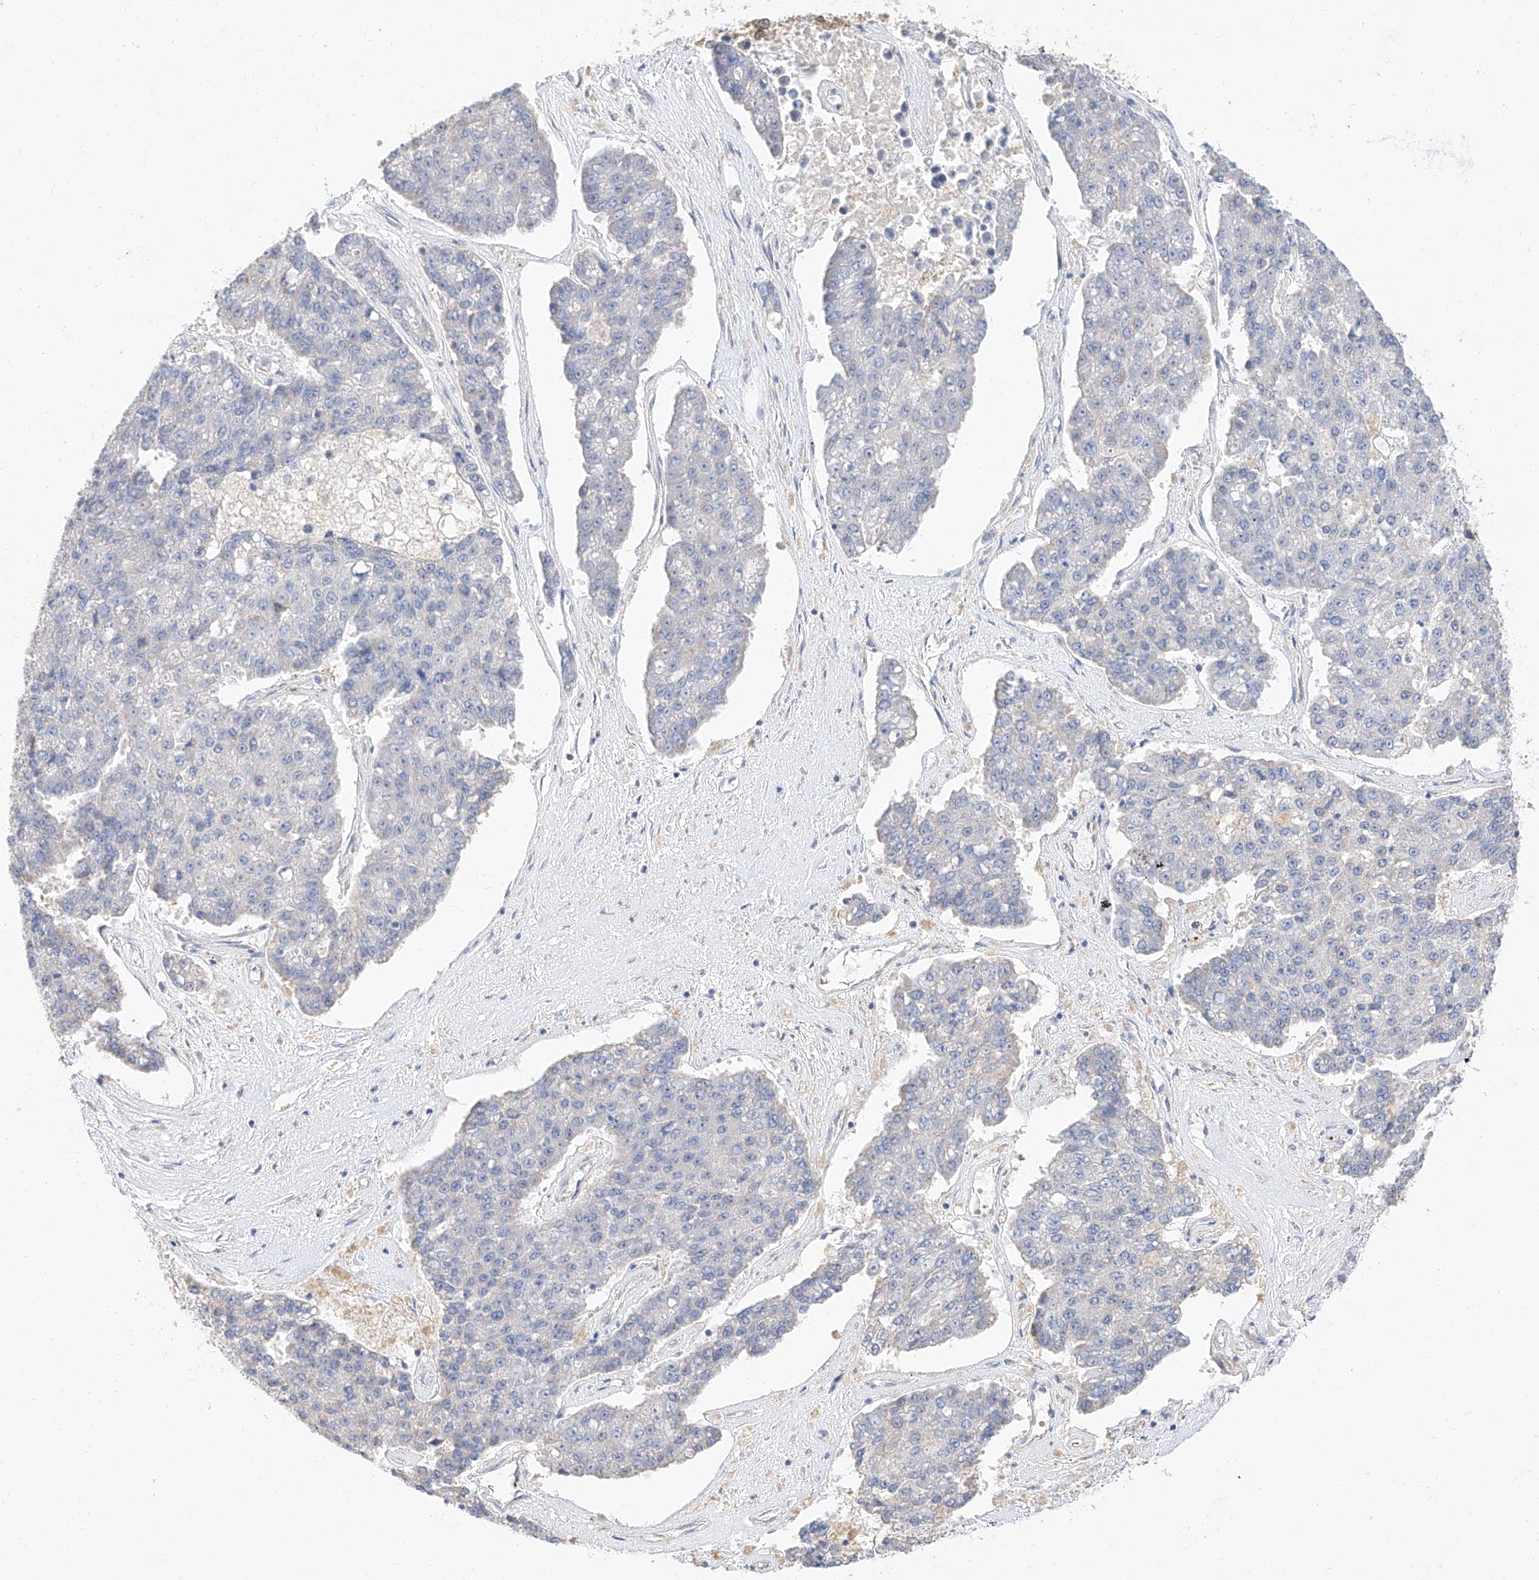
{"staining": {"intensity": "negative", "quantity": "none", "location": "none"}, "tissue": "pancreatic cancer", "cell_type": "Tumor cells", "image_type": "cancer", "snomed": [{"axis": "morphology", "description": "Adenocarcinoma, NOS"}, {"axis": "topography", "description": "Pancreas"}], "caption": "Pancreatic adenocarcinoma stained for a protein using immunohistochemistry shows no expression tumor cells.", "gene": "GLMN", "patient": {"sex": "male", "age": 50}}